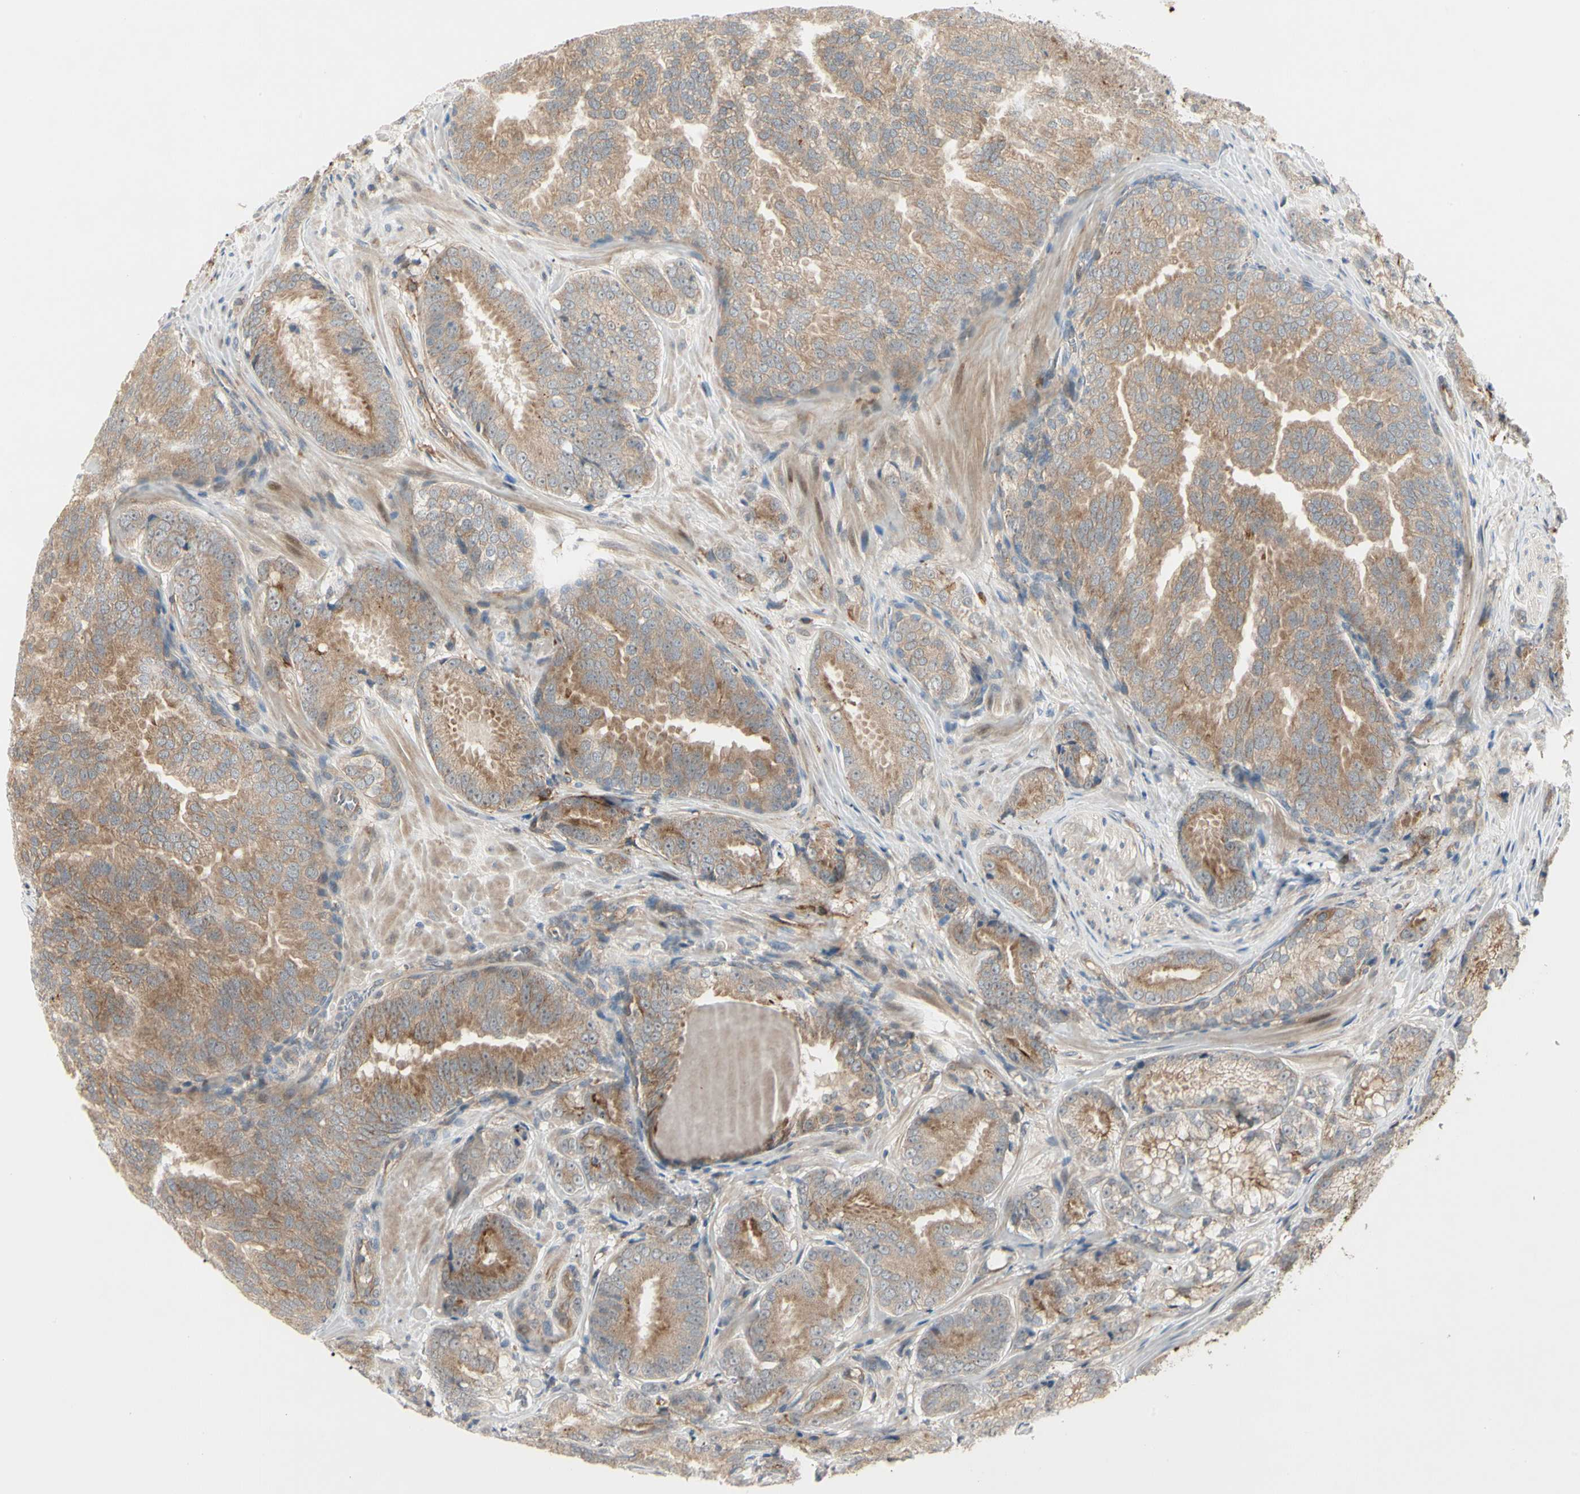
{"staining": {"intensity": "moderate", "quantity": ">75%", "location": "cytoplasmic/membranous"}, "tissue": "prostate cancer", "cell_type": "Tumor cells", "image_type": "cancer", "snomed": [{"axis": "morphology", "description": "Adenocarcinoma, High grade"}, {"axis": "topography", "description": "Prostate"}], "caption": "Immunohistochemistry (IHC) of prostate adenocarcinoma (high-grade) demonstrates medium levels of moderate cytoplasmic/membranous expression in approximately >75% of tumor cells.", "gene": "F2R", "patient": {"sex": "male", "age": 64}}